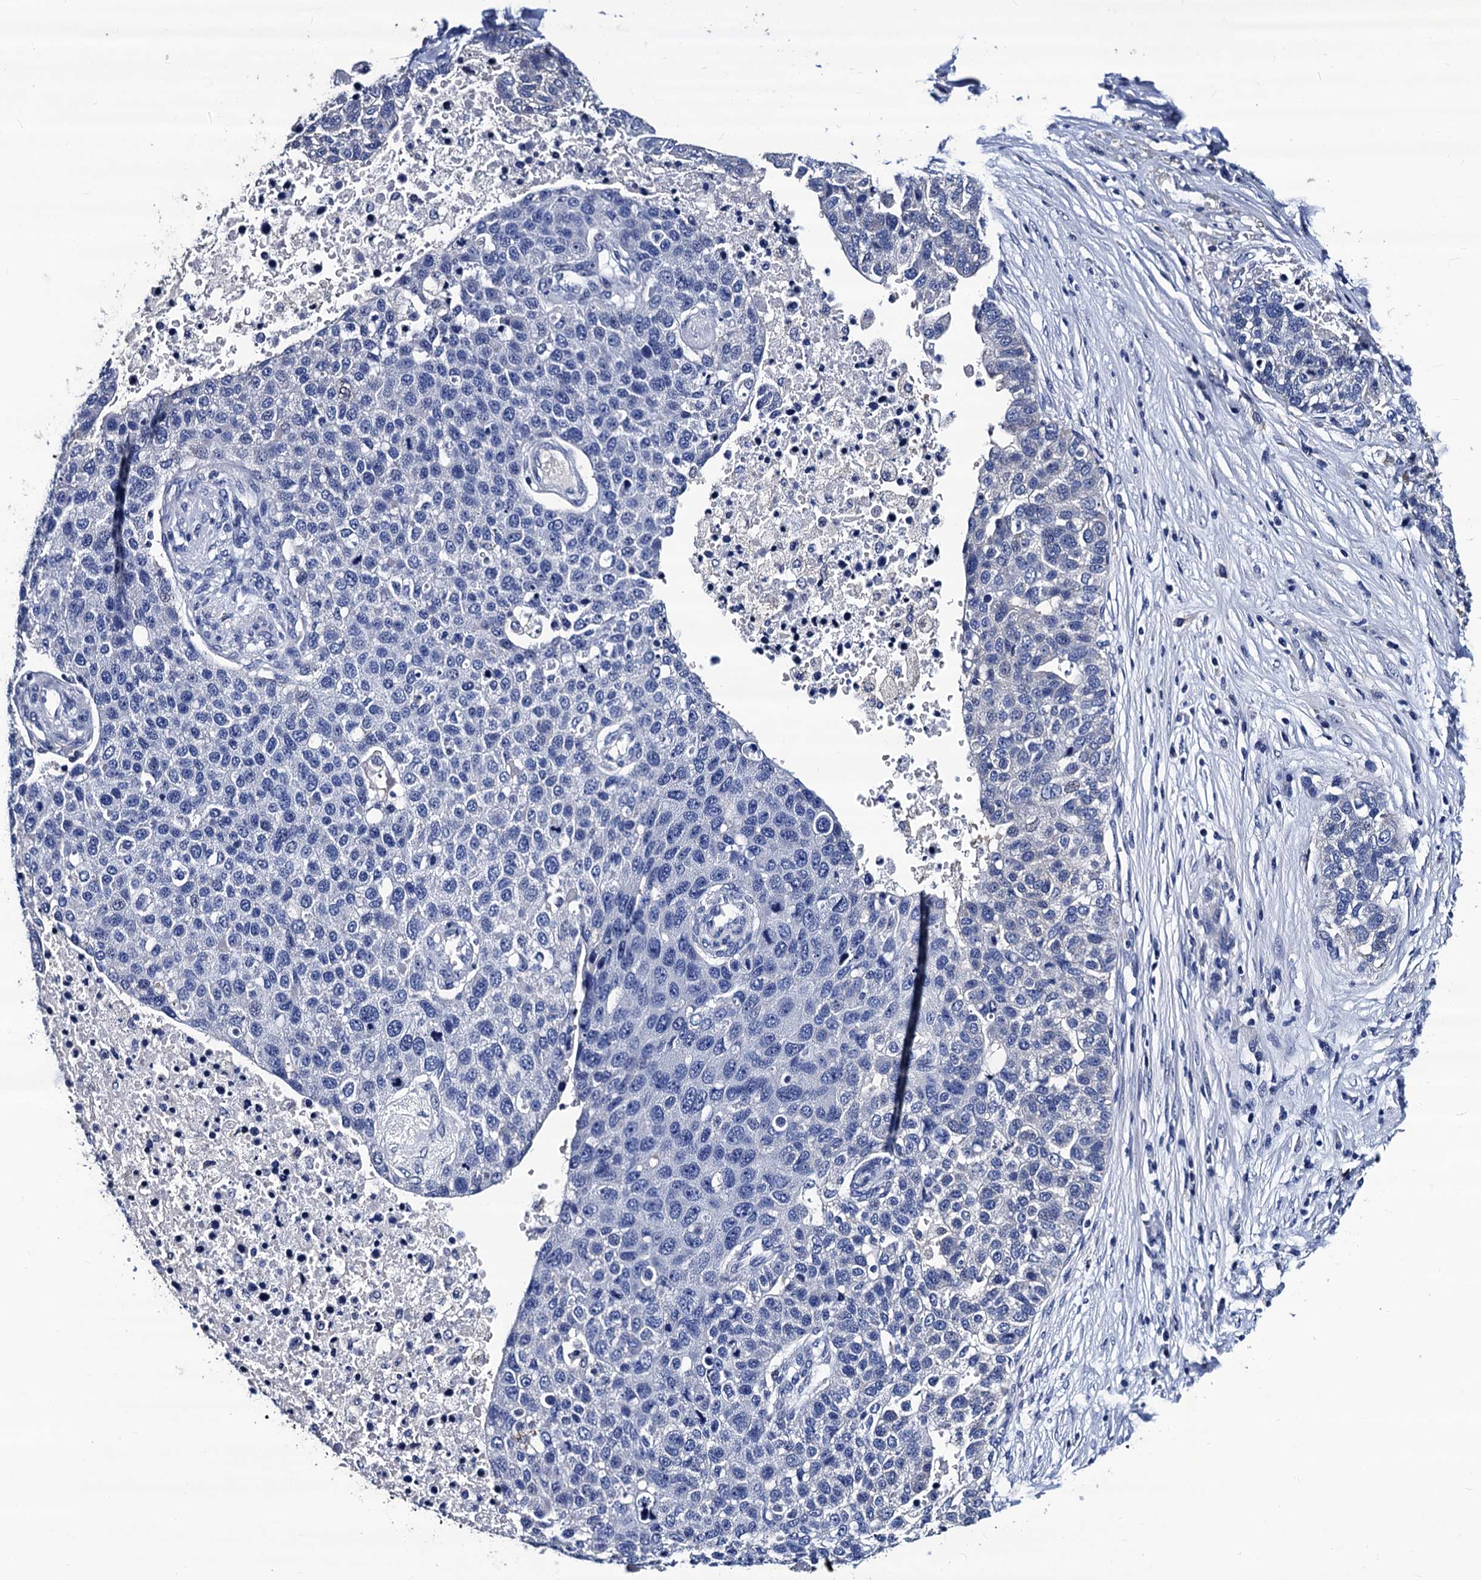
{"staining": {"intensity": "negative", "quantity": "none", "location": "none"}, "tissue": "pancreatic cancer", "cell_type": "Tumor cells", "image_type": "cancer", "snomed": [{"axis": "morphology", "description": "Adenocarcinoma, NOS"}, {"axis": "topography", "description": "Pancreas"}], "caption": "Tumor cells show no significant staining in pancreatic cancer.", "gene": "LRRC30", "patient": {"sex": "female", "age": 61}}